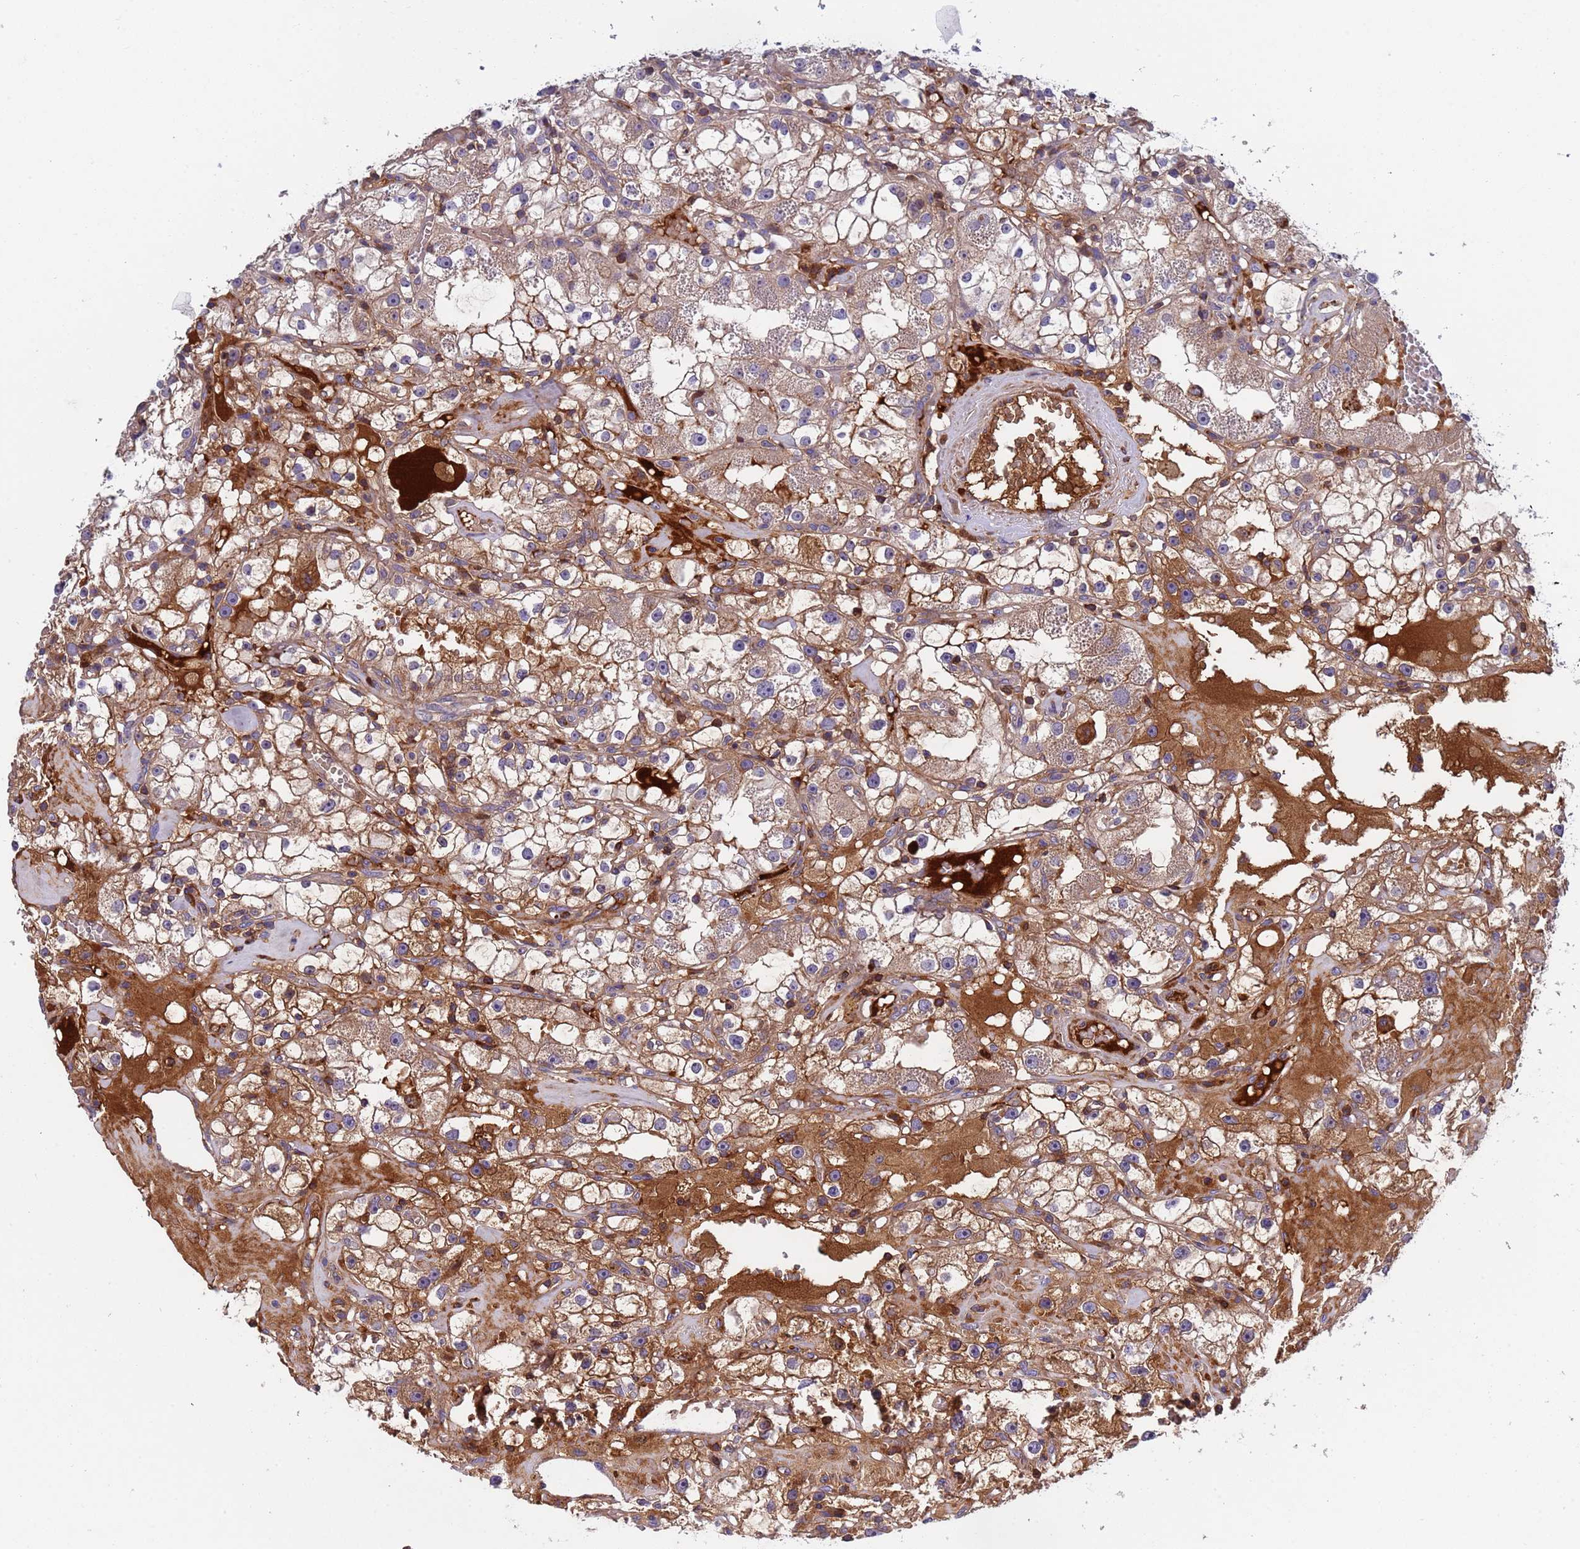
{"staining": {"intensity": "moderate", "quantity": ">75%", "location": "cytoplasmic/membranous"}, "tissue": "renal cancer", "cell_type": "Tumor cells", "image_type": "cancer", "snomed": [{"axis": "morphology", "description": "Adenocarcinoma, NOS"}, {"axis": "topography", "description": "Kidney"}], "caption": "Human renal adenocarcinoma stained with a protein marker demonstrates moderate staining in tumor cells.", "gene": "PARP16", "patient": {"sex": "male", "age": 56}}